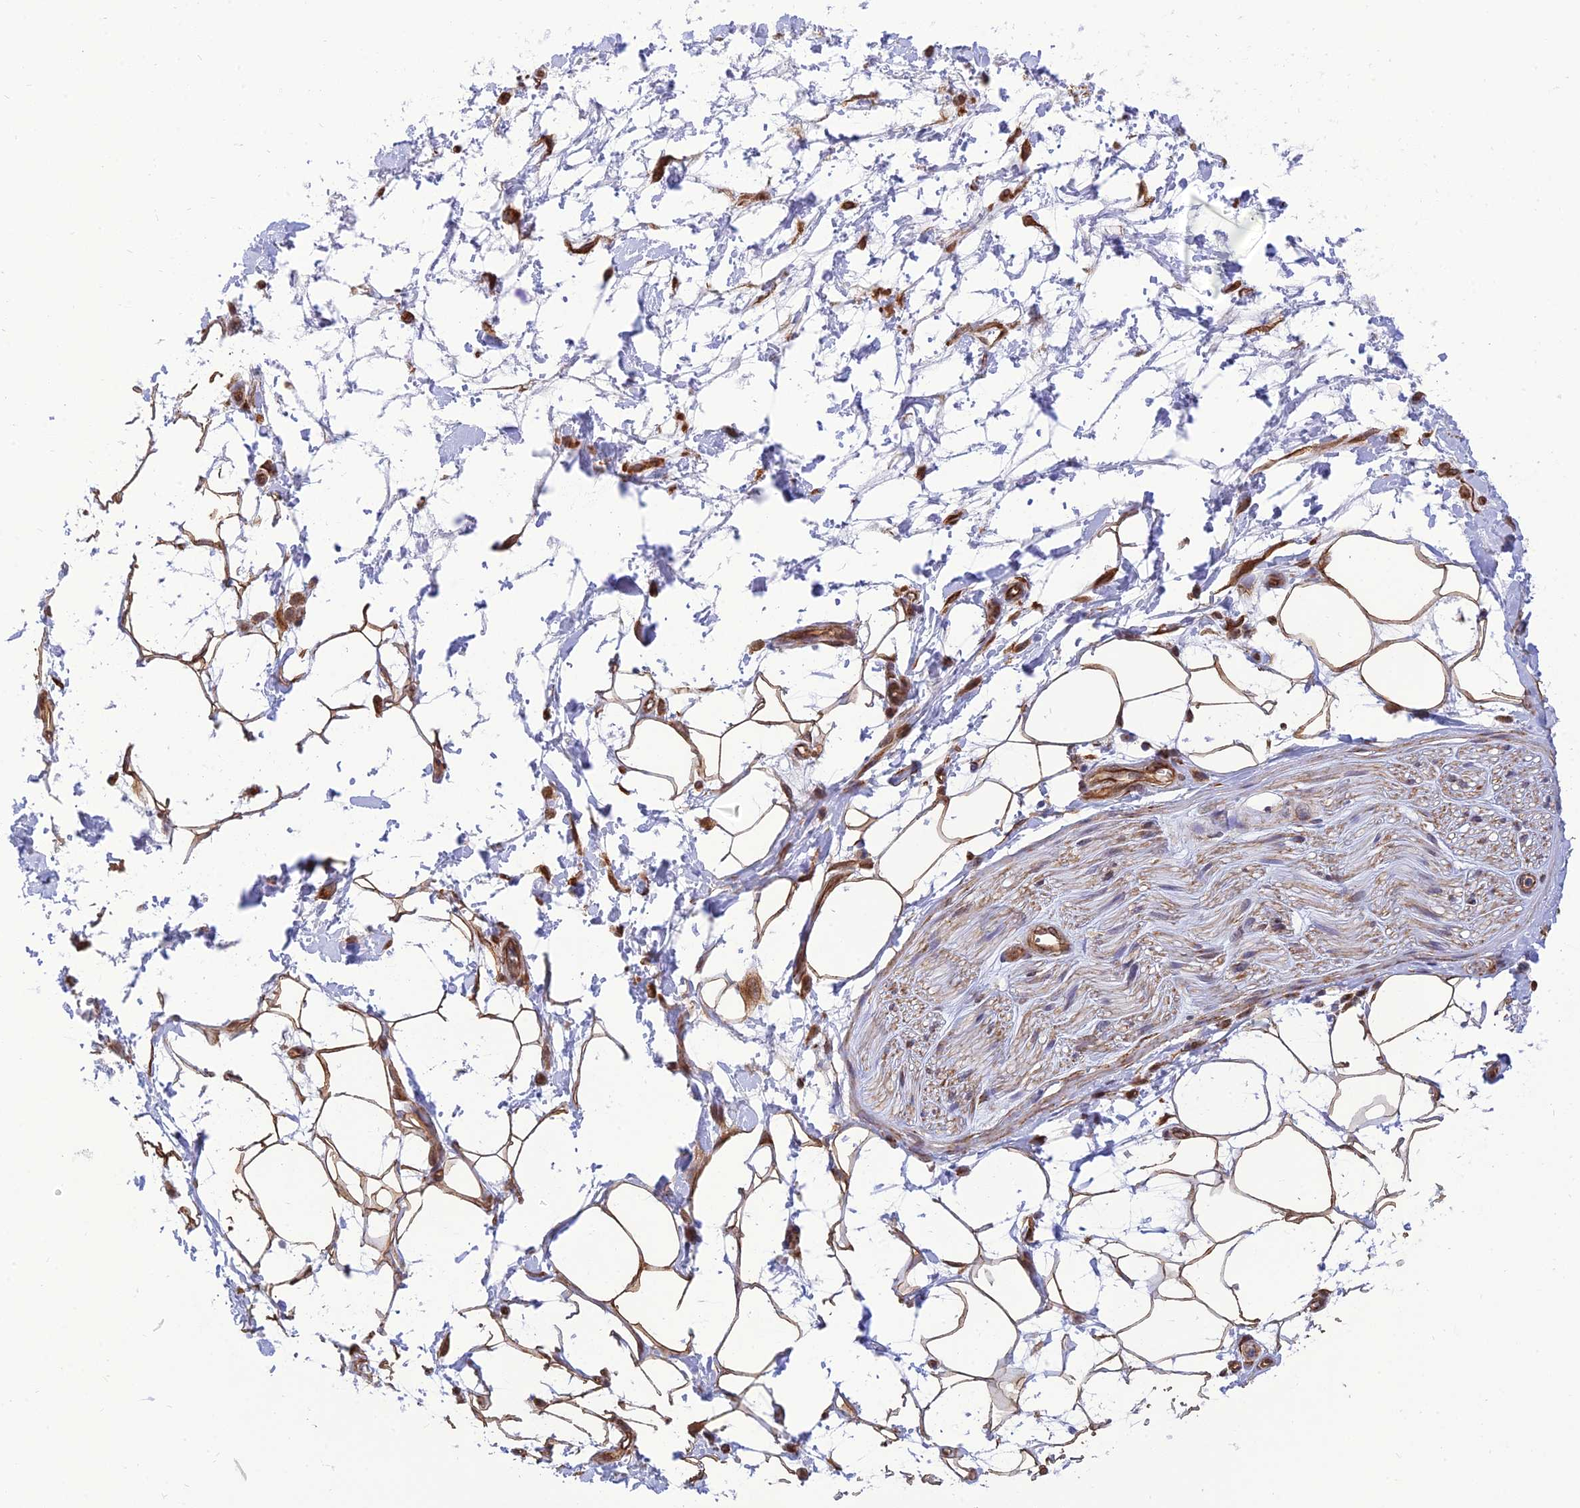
{"staining": {"intensity": "moderate", "quantity": ">75%", "location": "cytoplasmic/membranous"}, "tissue": "adipose tissue", "cell_type": "Adipocytes", "image_type": "normal", "snomed": [{"axis": "morphology", "description": "Normal tissue, NOS"}, {"axis": "morphology", "description": "Adenocarcinoma, NOS"}, {"axis": "topography", "description": "Rectum"}, {"axis": "topography", "description": "Vagina"}, {"axis": "topography", "description": "Peripheral nerve tissue"}], "caption": "Protein expression by IHC reveals moderate cytoplasmic/membranous staining in about >75% of adipocytes in normal adipose tissue. (DAB IHC with brightfield microscopy, high magnification).", "gene": "PAGR1", "patient": {"sex": "female", "age": 71}}